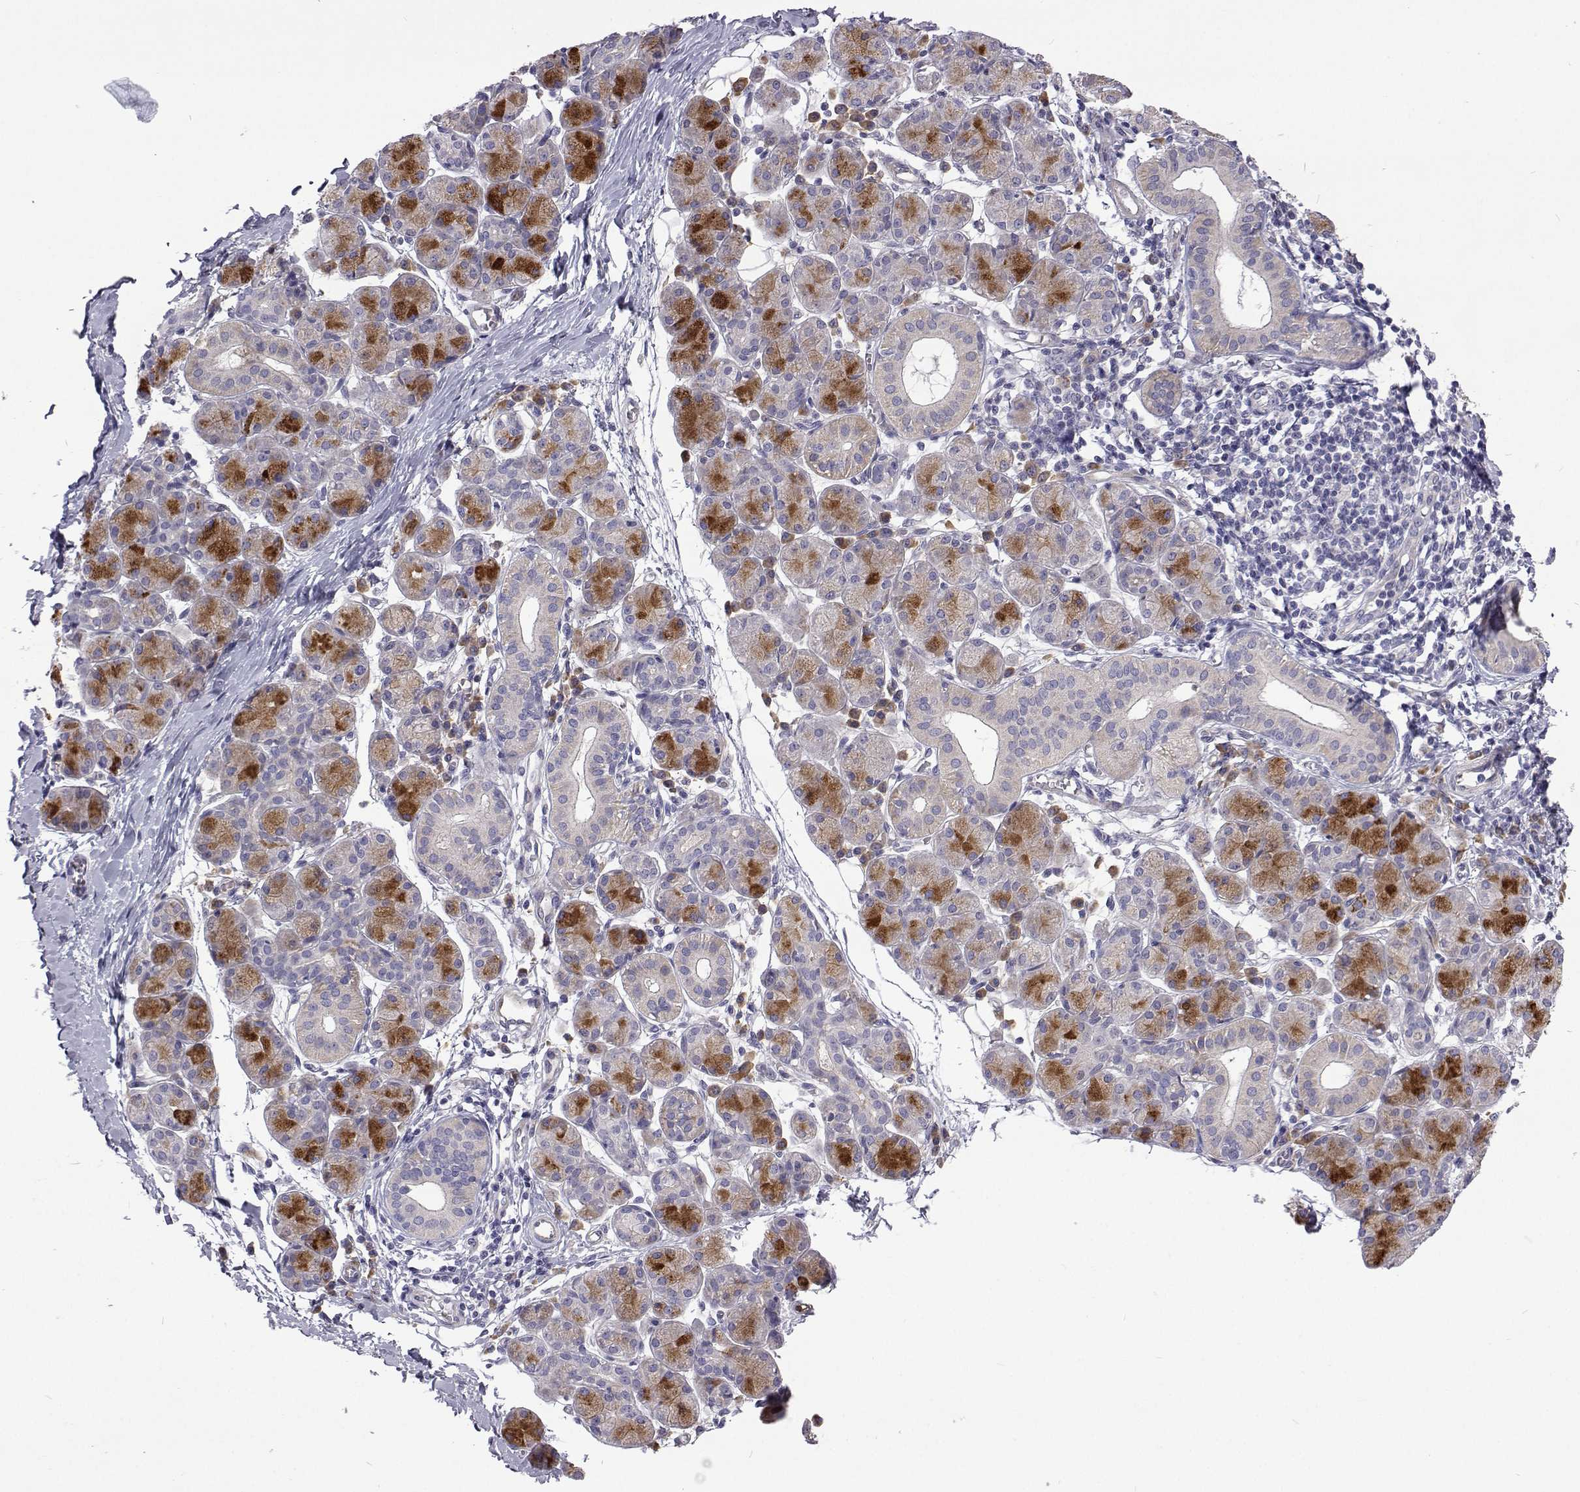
{"staining": {"intensity": "strong", "quantity": "<25%", "location": "cytoplasmic/membranous"}, "tissue": "salivary gland", "cell_type": "Glandular cells", "image_type": "normal", "snomed": [{"axis": "morphology", "description": "Normal tissue, NOS"}, {"axis": "morphology", "description": "Inflammation, NOS"}, {"axis": "topography", "description": "Lymph node"}, {"axis": "topography", "description": "Salivary gland"}], "caption": "Glandular cells display medium levels of strong cytoplasmic/membranous positivity in about <25% of cells in benign human salivary gland. The staining was performed using DAB to visualize the protein expression in brown, while the nuclei were stained in blue with hematoxylin (Magnification: 20x).", "gene": "NPR3", "patient": {"sex": "male", "age": 3}}